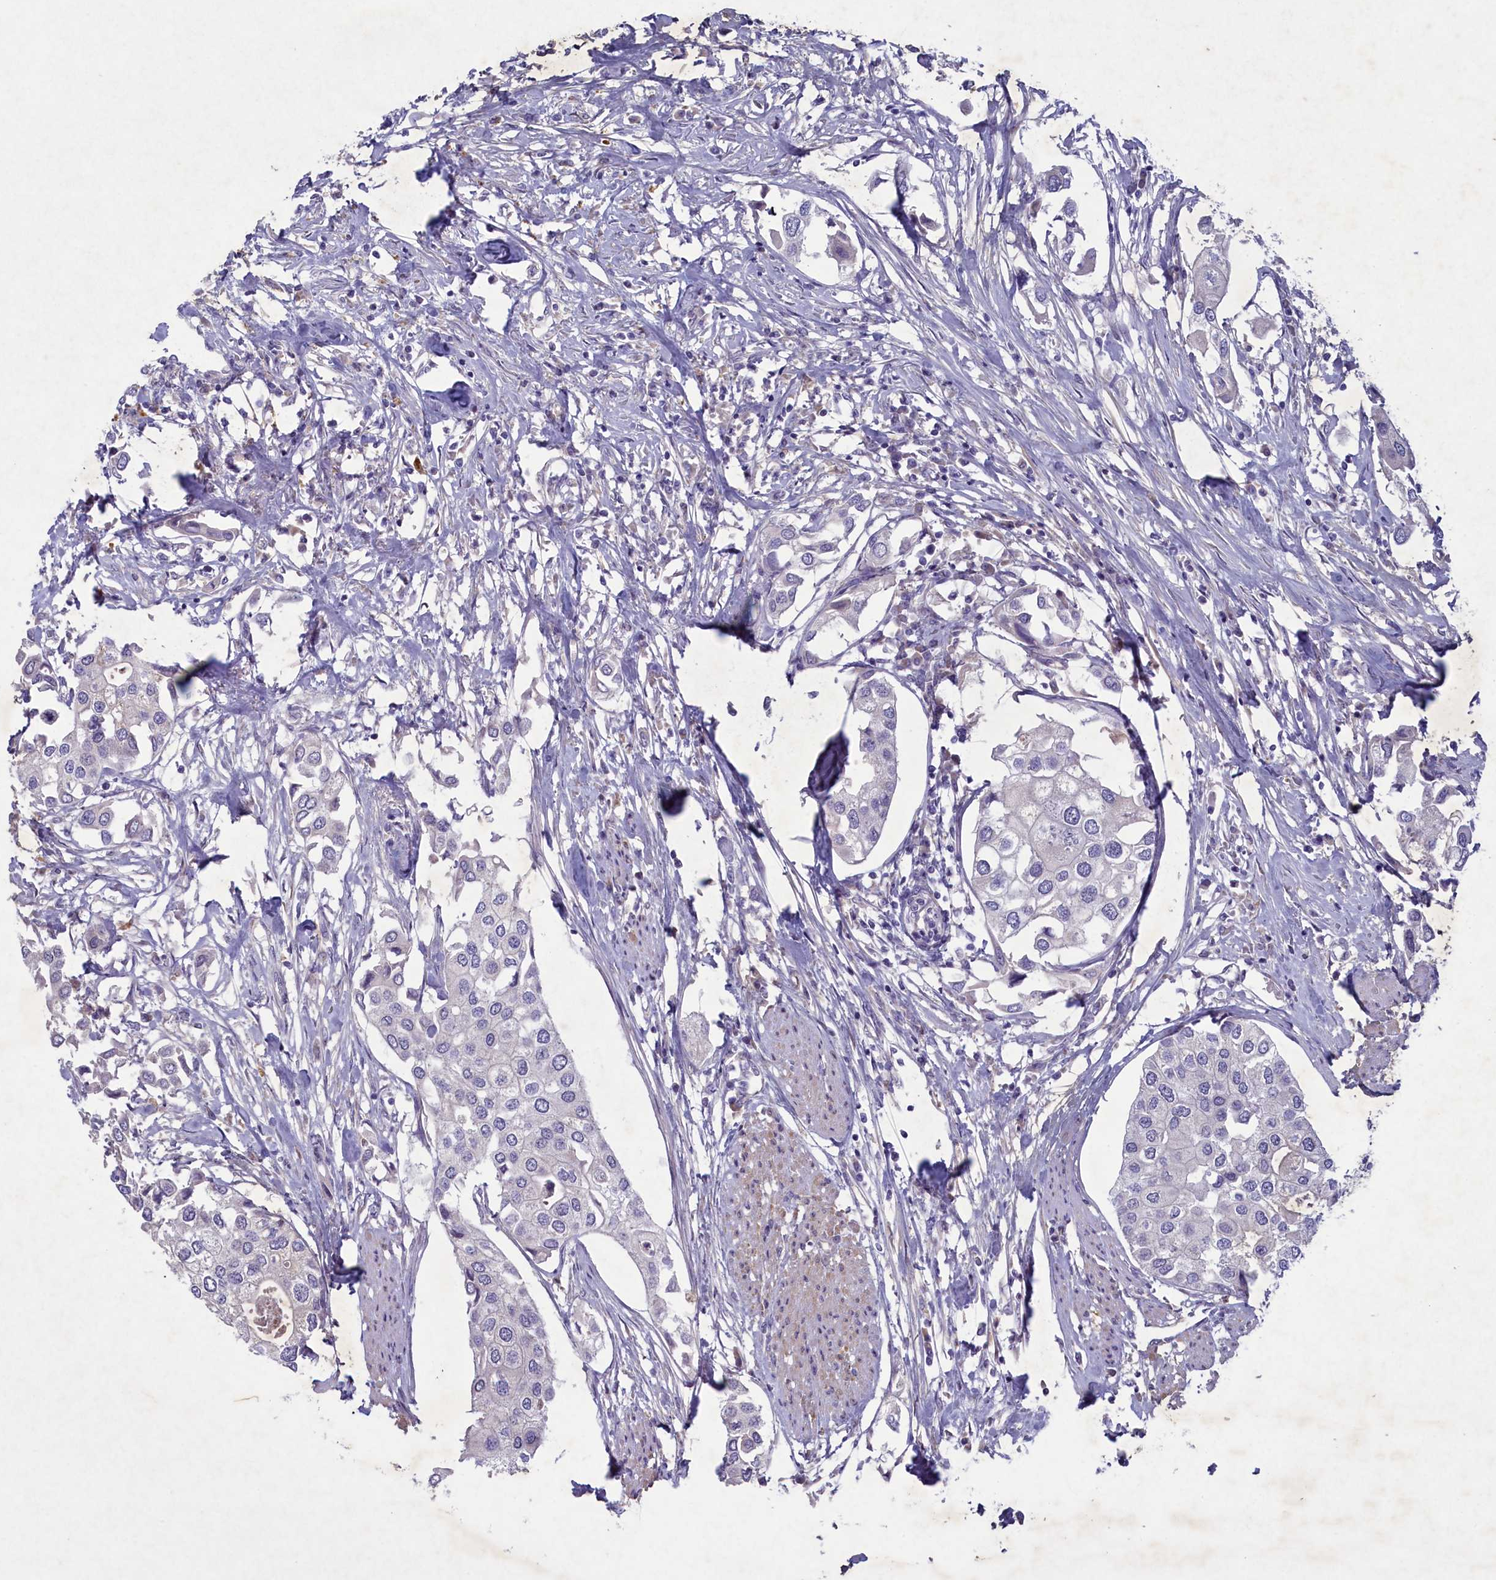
{"staining": {"intensity": "negative", "quantity": "none", "location": "none"}, "tissue": "urothelial cancer", "cell_type": "Tumor cells", "image_type": "cancer", "snomed": [{"axis": "morphology", "description": "Urothelial carcinoma, High grade"}, {"axis": "topography", "description": "Urinary bladder"}], "caption": "Urothelial cancer was stained to show a protein in brown. There is no significant expression in tumor cells.", "gene": "PLEKHG6", "patient": {"sex": "male", "age": 64}}